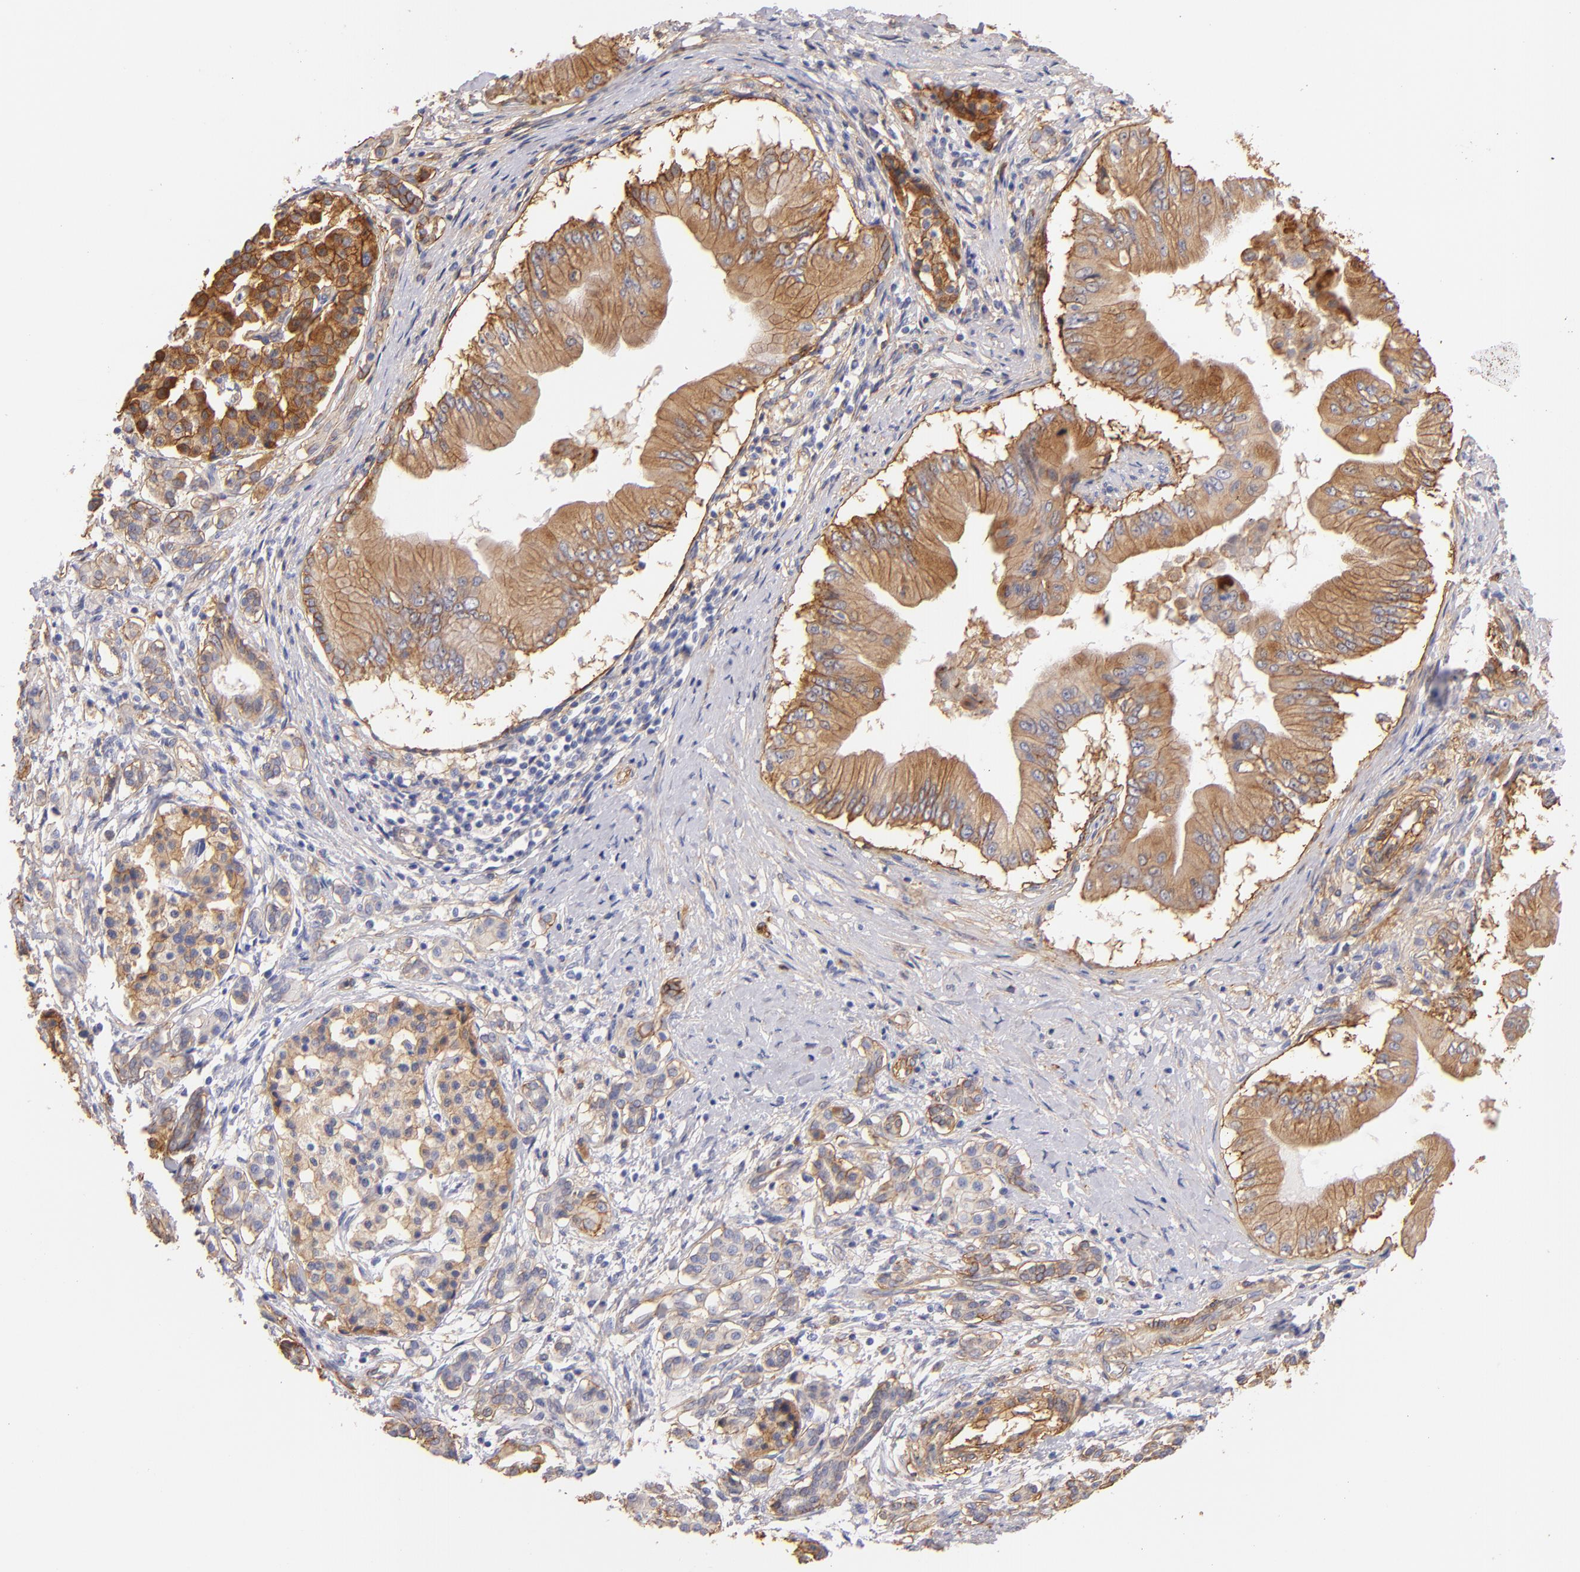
{"staining": {"intensity": "moderate", "quantity": ">75%", "location": "cytoplasmic/membranous"}, "tissue": "pancreatic cancer", "cell_type": "Tumor cells", "image_type": "cancer", "snomed": [{"axis": "morphology", "description": "Adenocarcinoma, NOS"}, {"axis": "topography", "description": "Pancreas"}], "caption": "This is a micrograph of IHC staining of pancreatic adenocarcinoma, which shows moderate positivity in the cytoplasmic/membranous of tumor cells.", "gene": "CD151", "patient": {"sex": "male", "age": 62}}